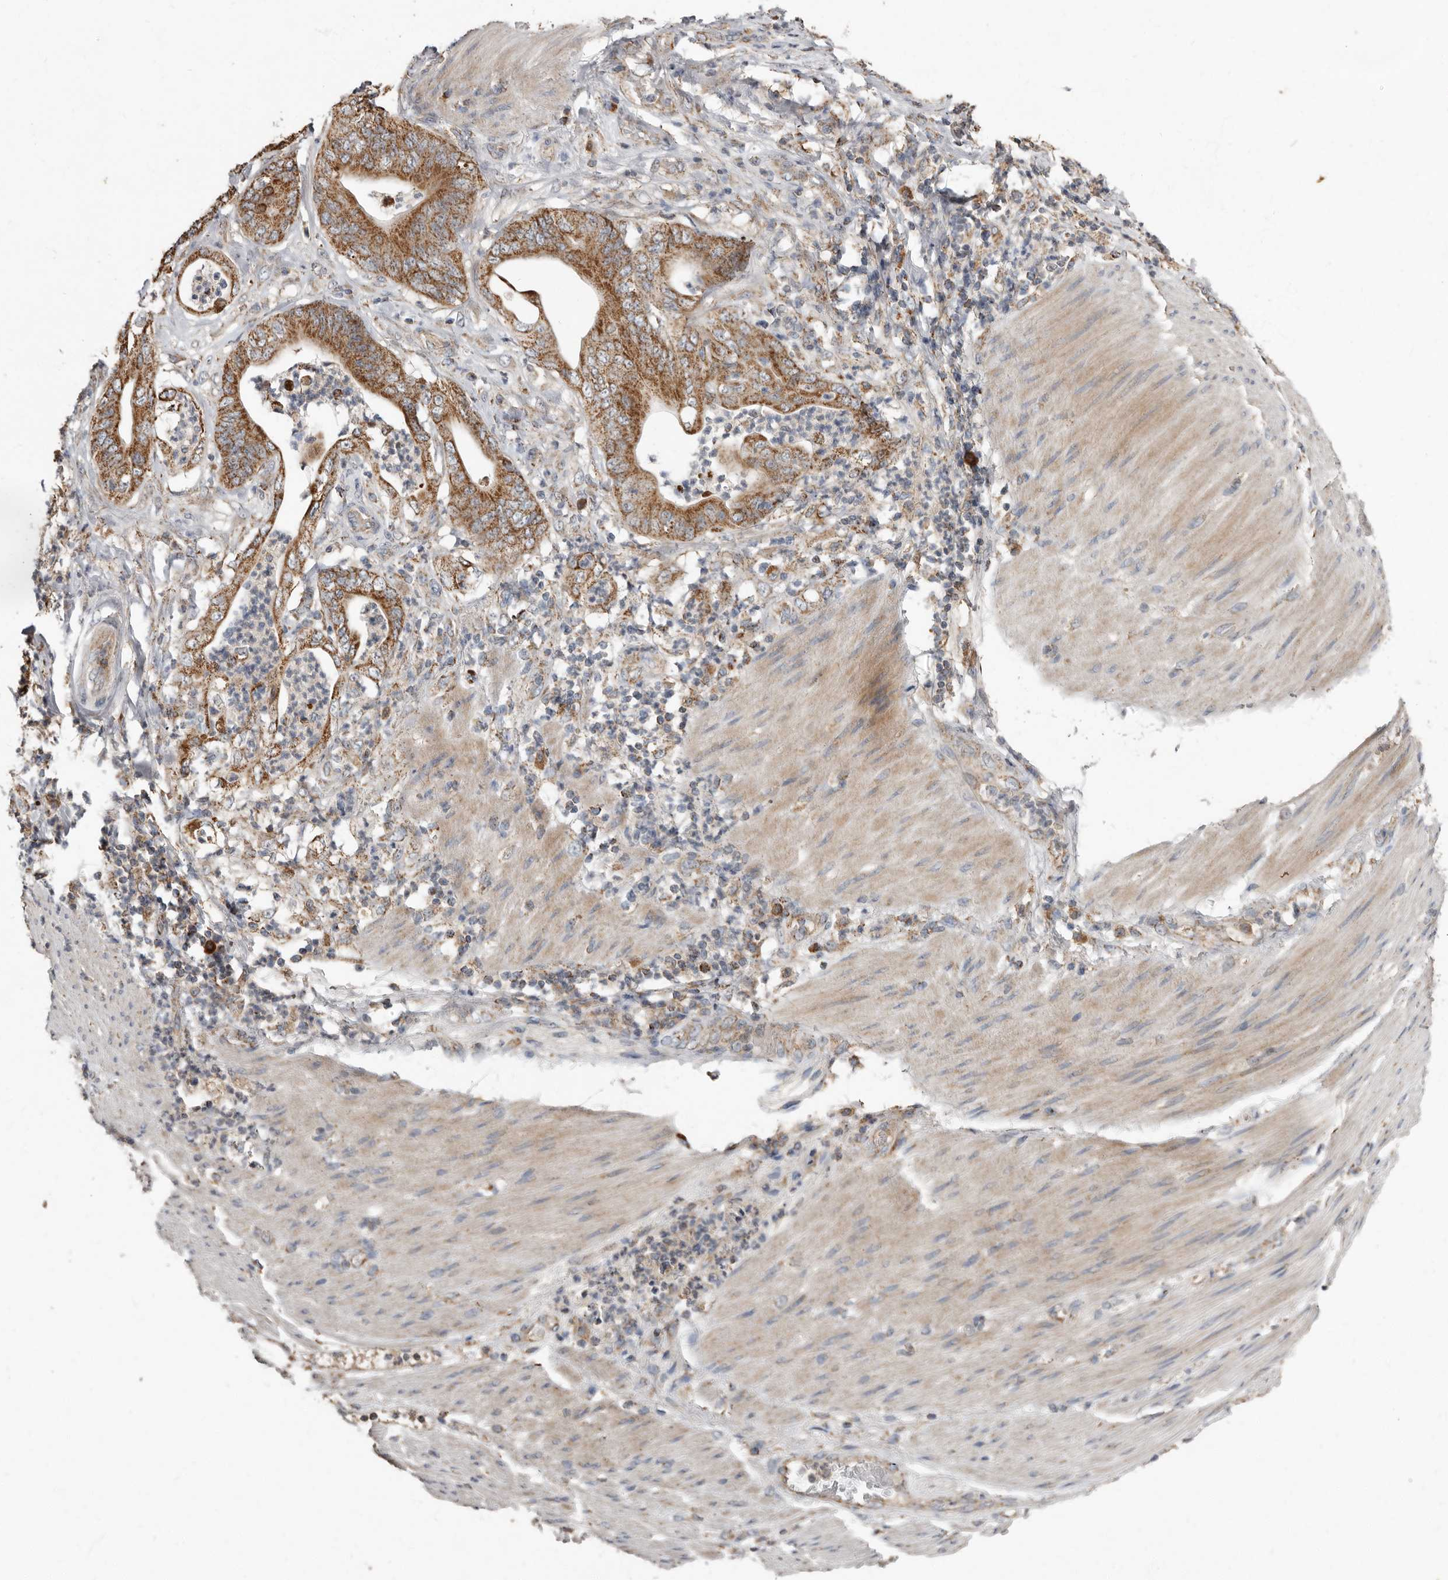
{"staining": {"intensity": "moderate", "quantity": ">75%", "location": "cytoplasmic/membranous"}, "tissue": "stomach cancer", "cell_type": "Tumor cells", "image_type": "cancer", "snomed": [{"axis": "morphology", "description": "Adenocarcinoma, NOS"}, {"axis": "topography", "description": "Stomach"}], "caption": "IHC staining of stomach adenocarcinoma, which displays medium levels of moderate cytoplasmic/membranous expression in approximately >75% of tumor cells indicating moderate cytoplasmic/membranous protein expression. The staining was performed using DAB (brown) for protein detection and nuclei were counterstained in hematoxylin (blue).", "gene": "KIF26B", "patient": {"sex": "female", "age": 73}}